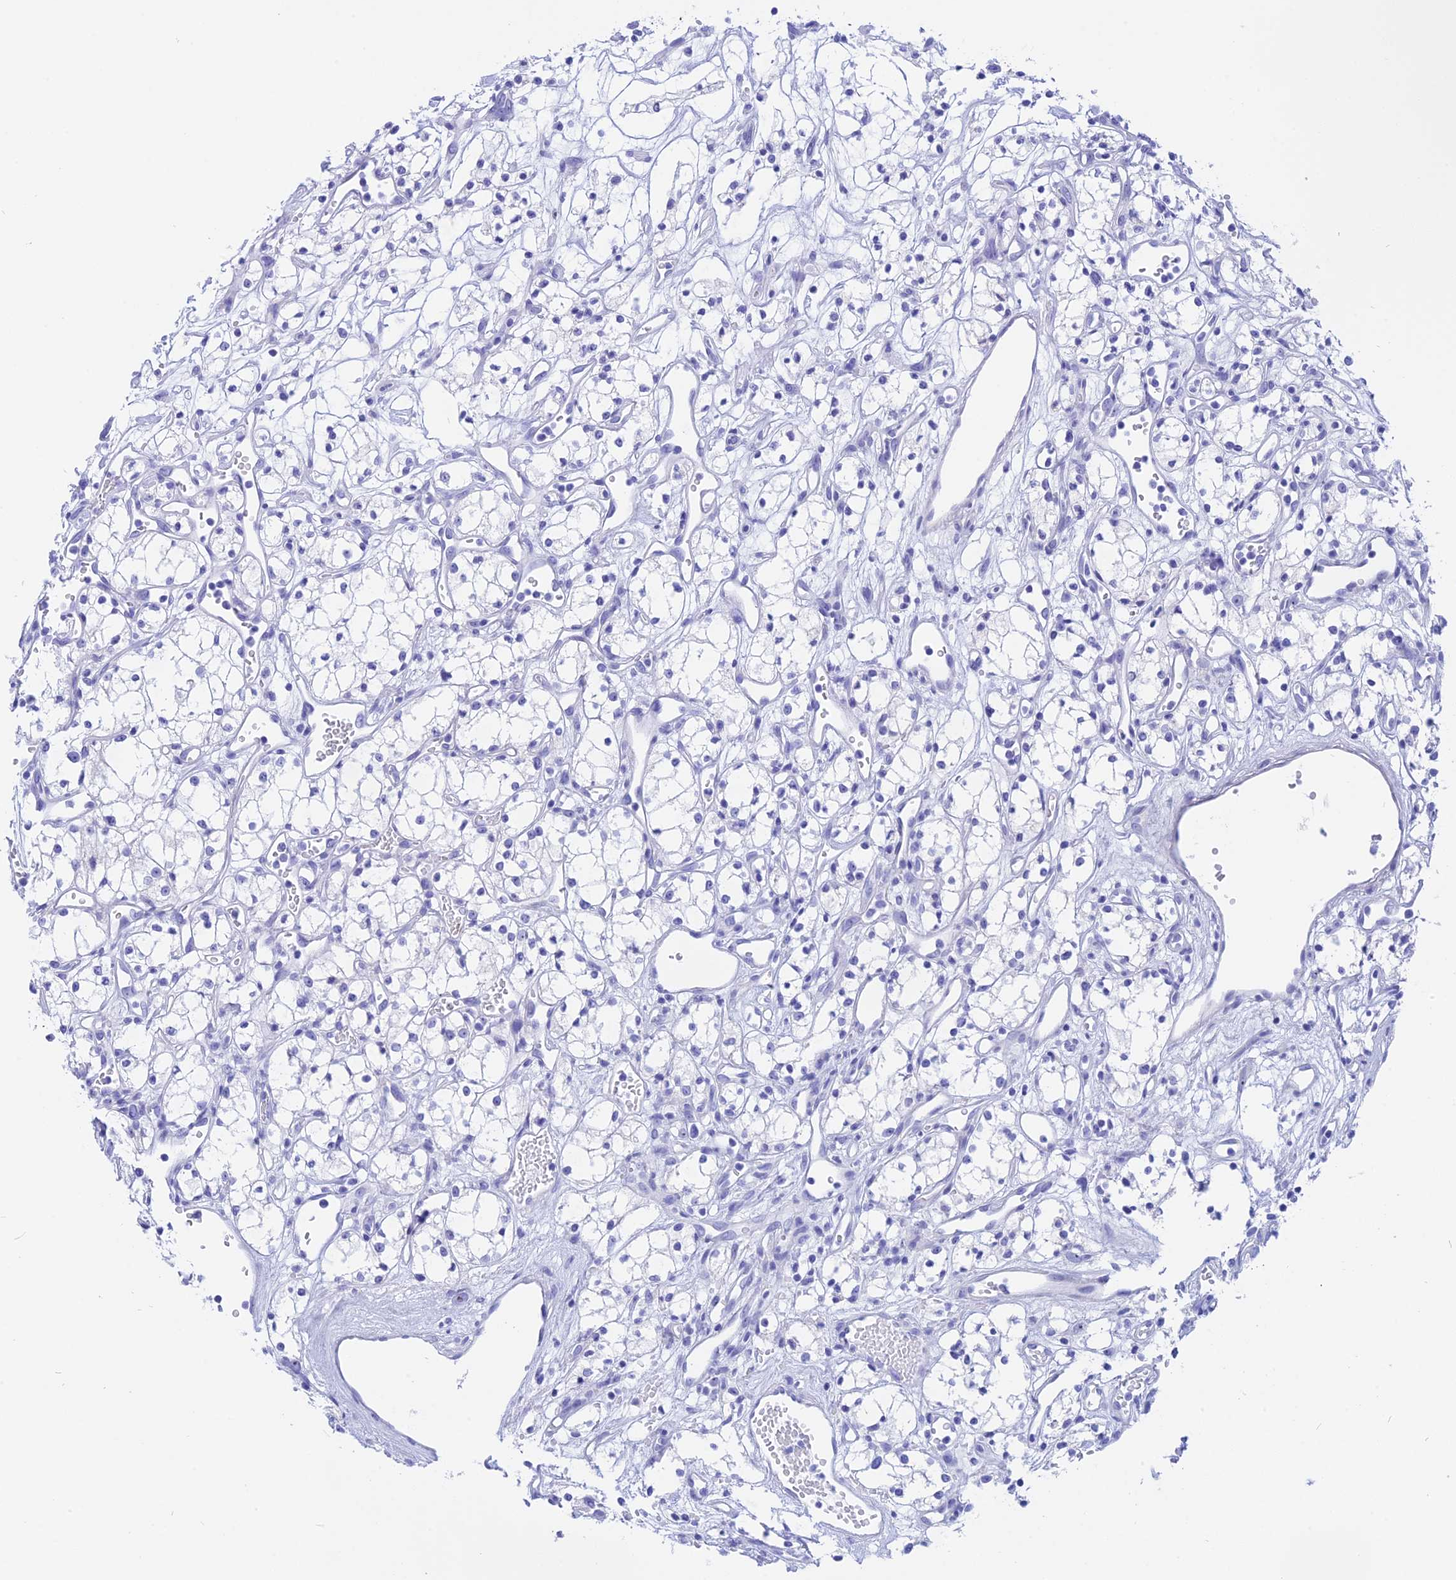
{"staining": {"intensity": "negative", "quantity": "none", "location": "none"}, "tissue": "renal cancer", "cell_type": "Tumor cells", "image_type": "cancer", "snomed": [{"axis": "morphology", "description": "Adenocarcinoma, NOS"}, {"axis": "topography", "description": "Kidney"}], "caption": "Tumor cells are negative for brown protein staining in renal cancer. (Brightfield microscopy of DAB IHC at high magnification).", "gene": "ISCA1", "patient": {"sex": "male", "age": 59}}